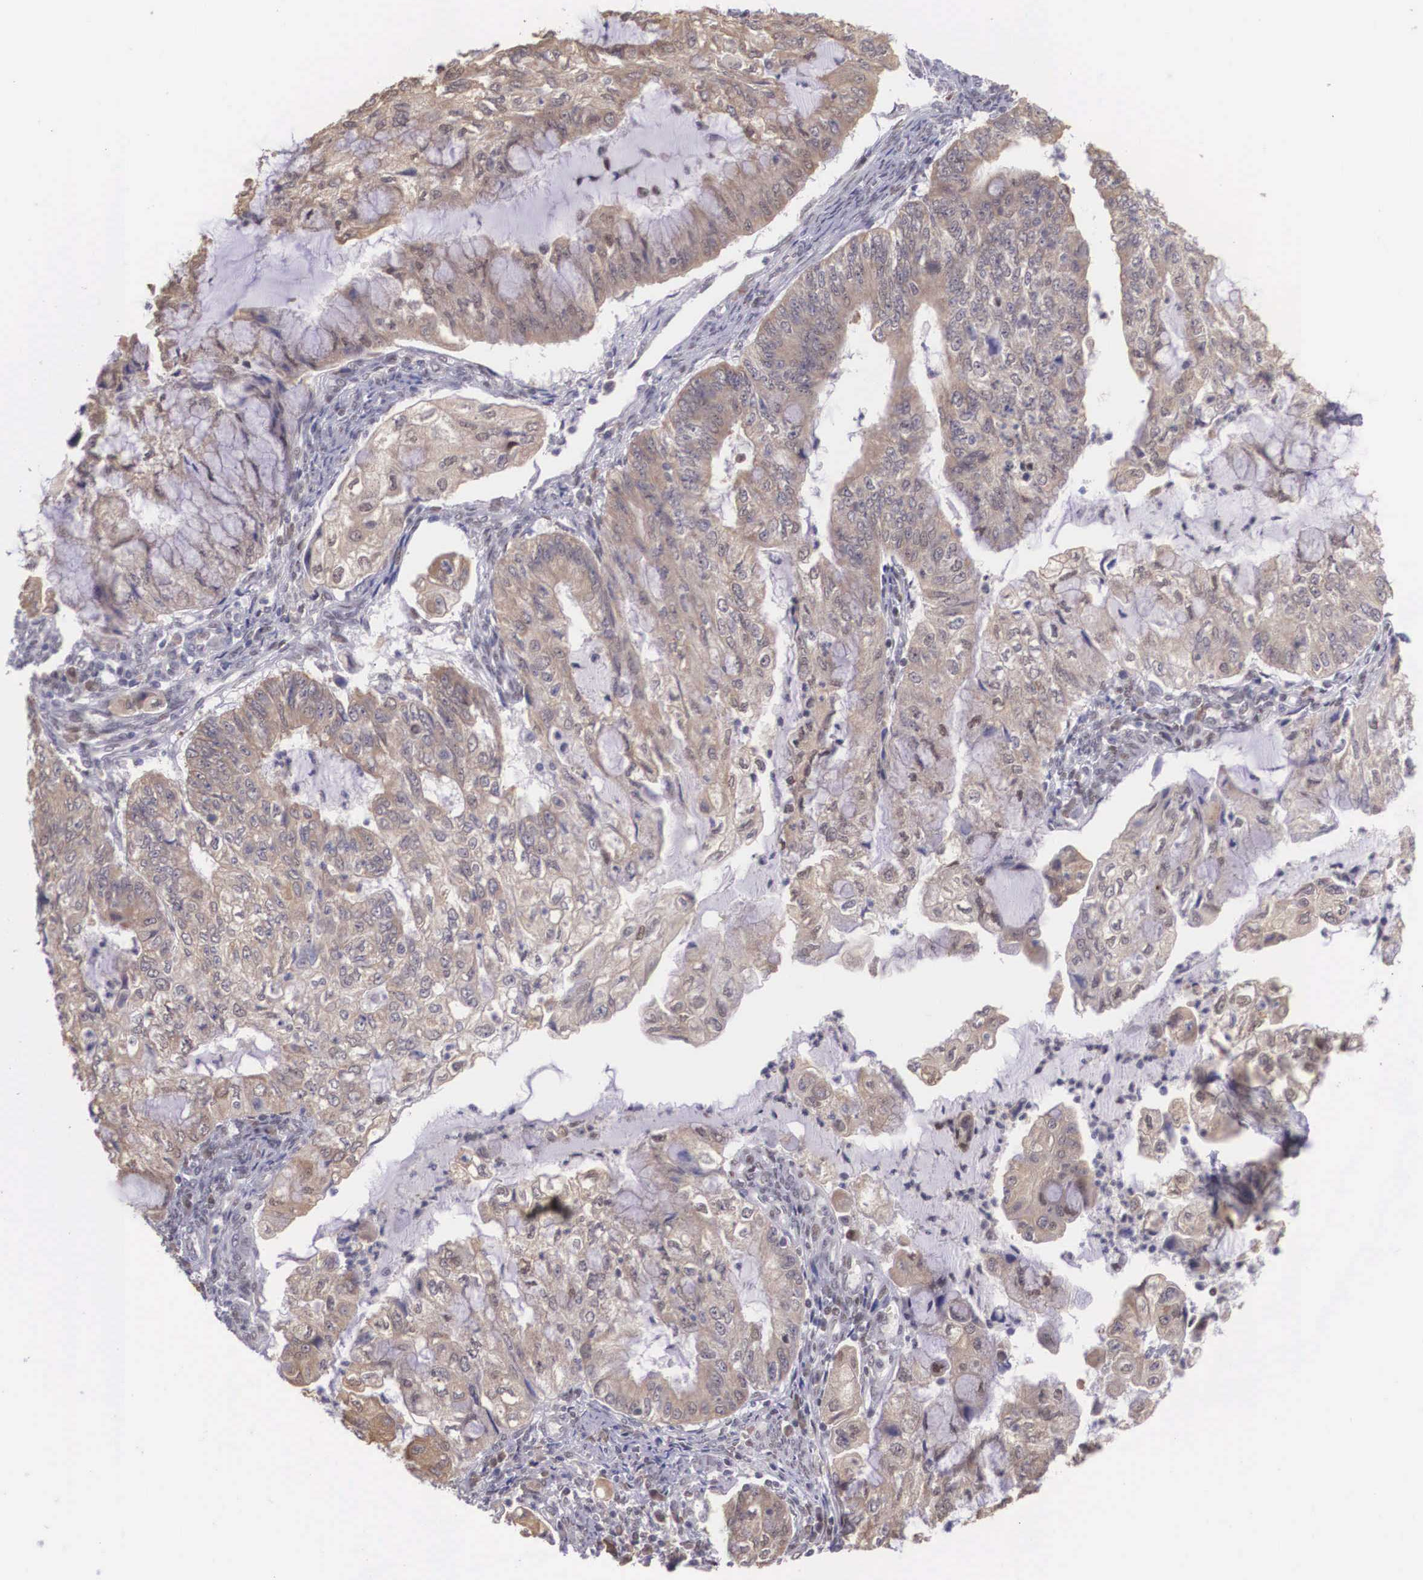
{"staining": {"intensity": "moderate", "quantity": "25%-75%", "location": "cytoplasmic/membranous"}, "tissue": "endometrial cancer", "cell_type": "Tumor cells", "image_type": "cancer", "snomed": [{"axis": "morphology", "description": "Adenocarcinoma, NOS"}, {"axis": "topography", "description": "Endometrium"}], "caption": "Human endometrial cancer (adenocarcinoma) stained for a protein (brown) shows moderate cytoplasmic/membranous positive positivity in approximately 25%-75% of tumor cells.", "gene": "SLC25A21", "patient": {"sex": "female", "age": 75}}